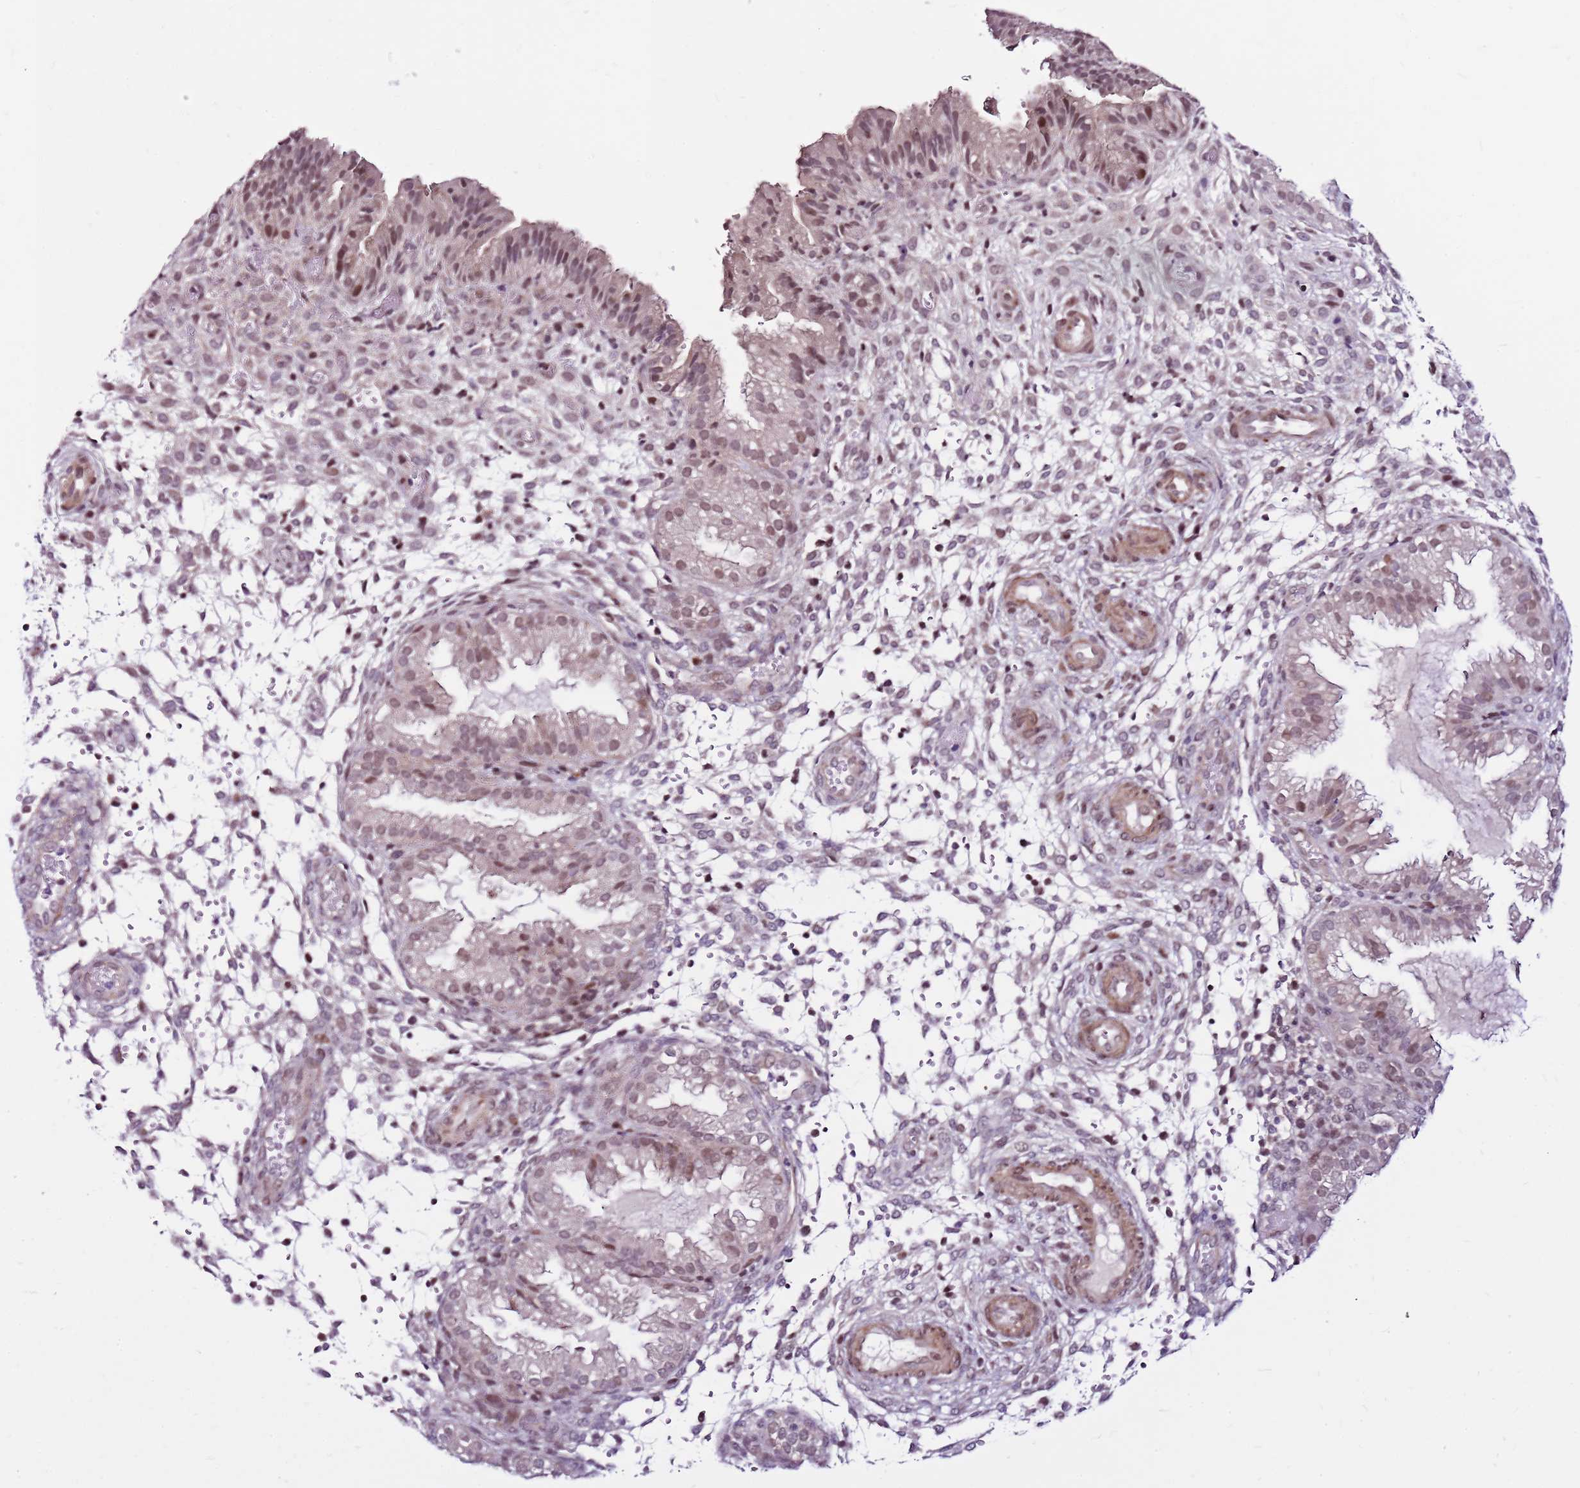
{"staining": {"intensity": "moderate", "quantity": "<25%", "location": "nuclear"}, "tissue": "endometrium", "cell_type": "Cells in endometrial stroma", "image_type": "normal", "snomed": [{"axis": "morphology", "description": "Normal tissue, NOS"}, {"axis": "topography", "description": "Endometrium"}], "caption": "Immunohistochemistry (IHC) (DAB (3,3'-diaminobenzidine)) staining of unremarkable endometrium exhibits moderate nuclear protein staining in approximately <25% of cells in endometrial stroma.", "gene": "POLE3", "patient": {"sex": "female", "age": 33}}